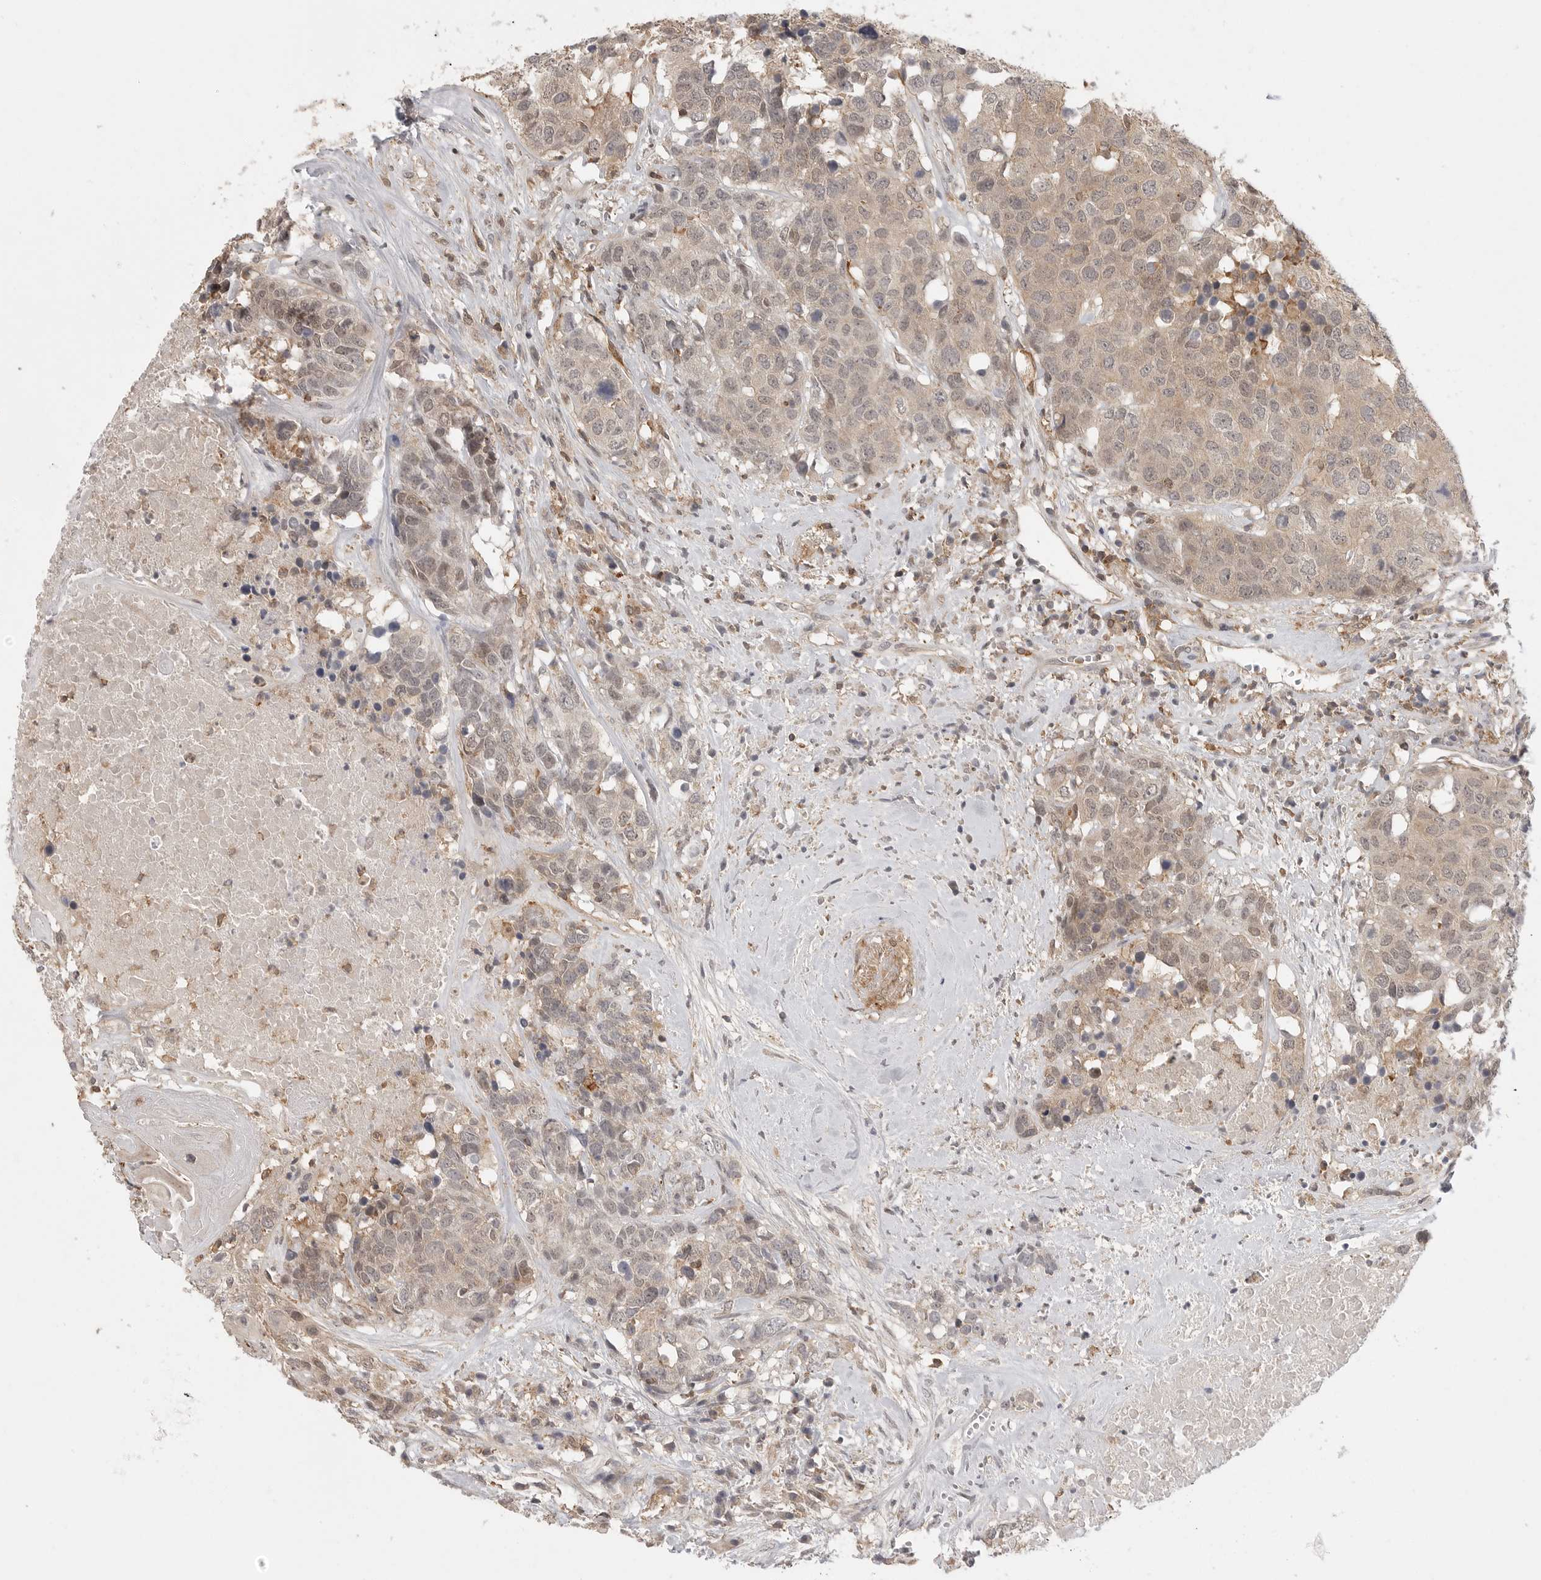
{"staining": {"intensity": "weak", "quantity": "25%-75%", "location": "cytoplasmic/membranous"}, "tissue": "head and neck cancer", "cell_type": "Tumor cells", "image_type": "cancer", "snomed": [{"axis": "morphology", "description": "Squamous cell carcinoma, NOS"}, {"axis": "topography", "description": "Head-Neck"}], "caption": "Squamous cell carcinoma (head and neck) tissue demonstrates weak cytoplasmic/membranous positivity in approximately 25%-75% of tumor cells, visualized by immunohistochemistry.", "gene": "DBNL", "patient": {"sex": "male", "age": 66}}